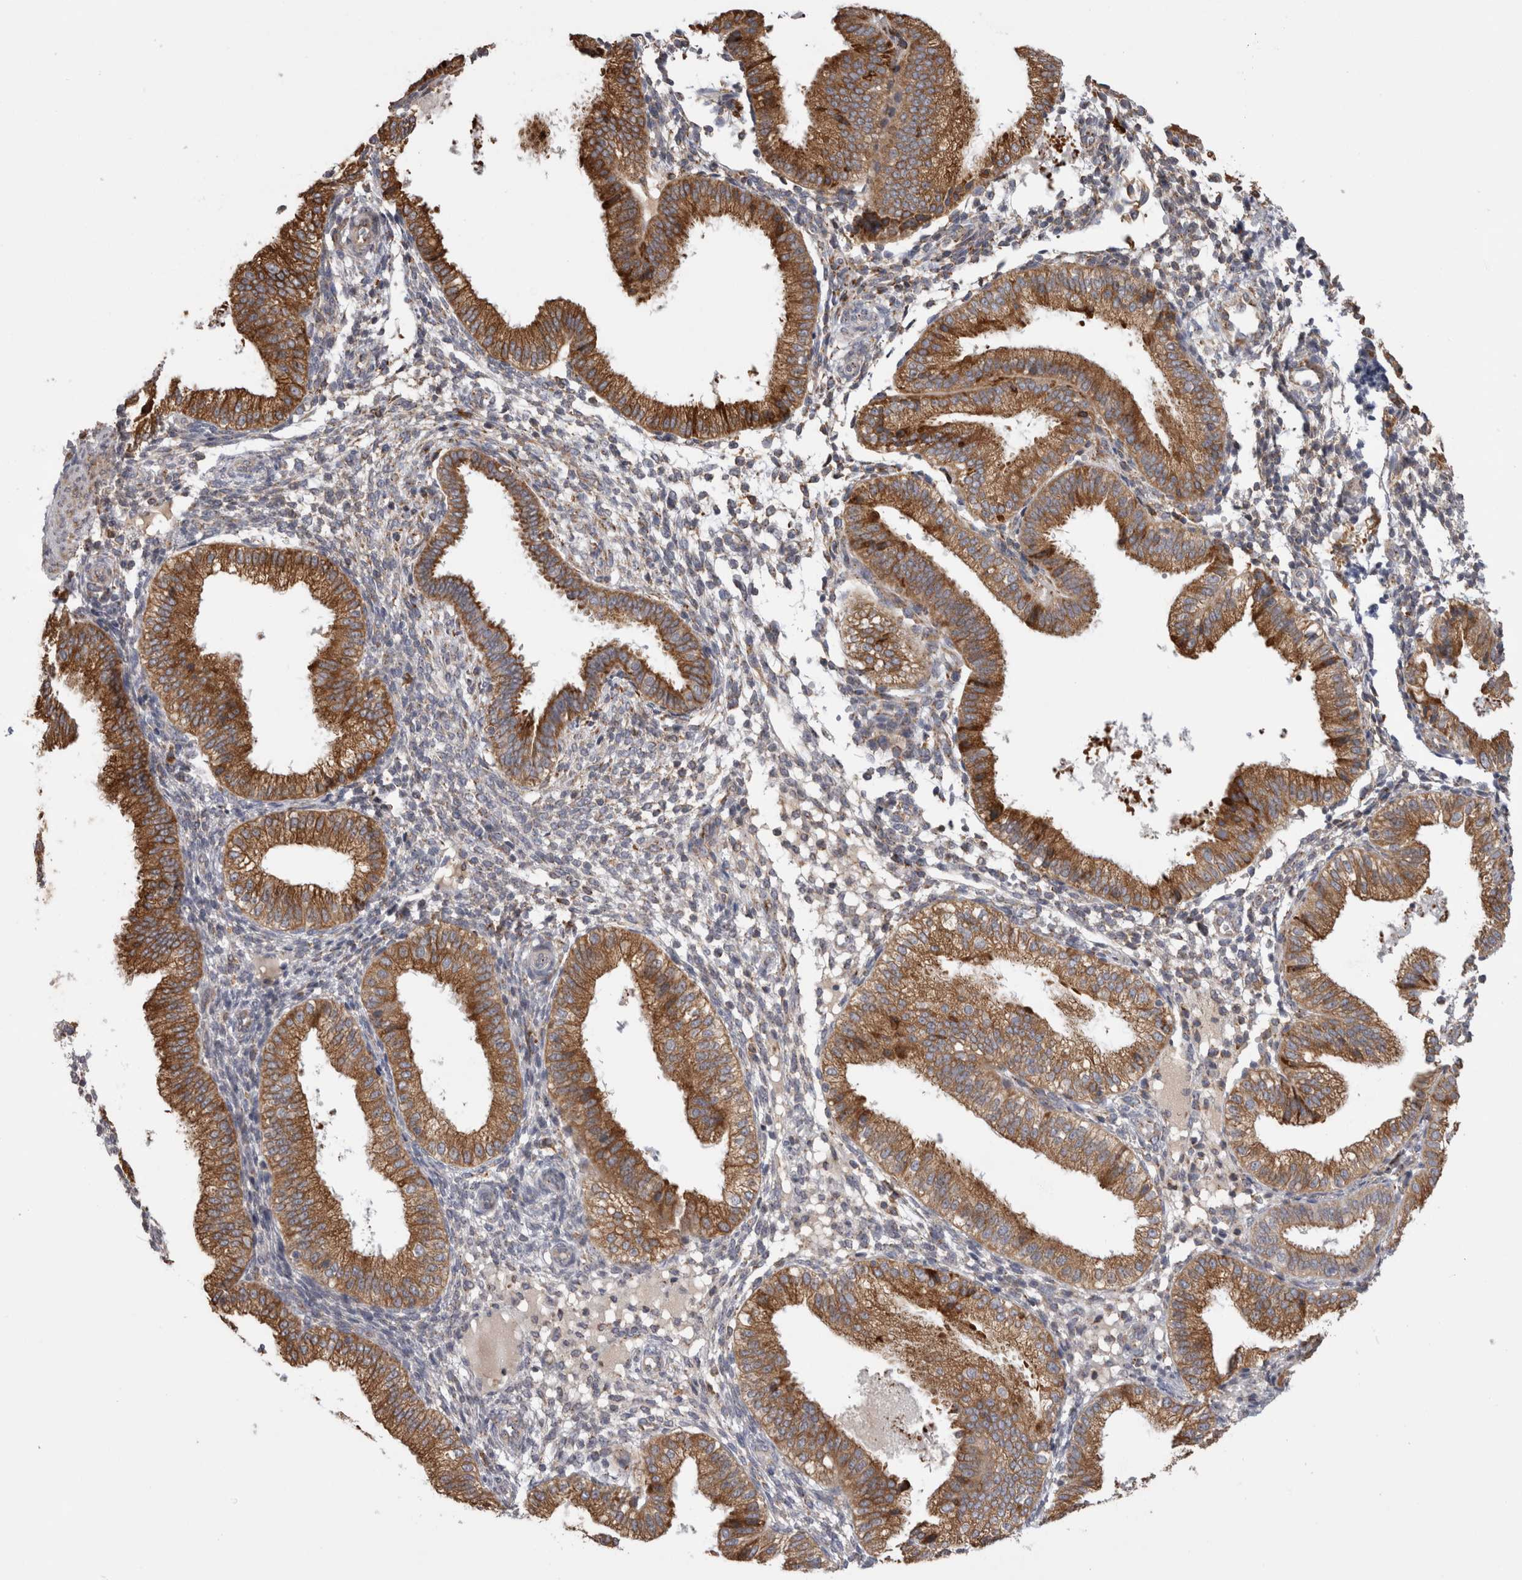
{"staining": {"intensity": "negative", "quantity": "none", "location": "none"}, "tissue": "endometrium", "cell_type": "Cells in endometrial stroma", "image_type": "normal", "snomed": [{"axis": "morphology", "description": "Normal tissue, NOS"}, {"axis": "topography", "description": "Endometrium"}], "caption": "Cells in endometrial stroma show no significant protein expression in unremarkable endometrium. Brightfield microscopy of immunohistochemistry stained with DAB (brown) and hematoxylin (blue), captured at high magnification.", "gene": "ZNF341", "patient": {"sex": "female", "age": 39}}